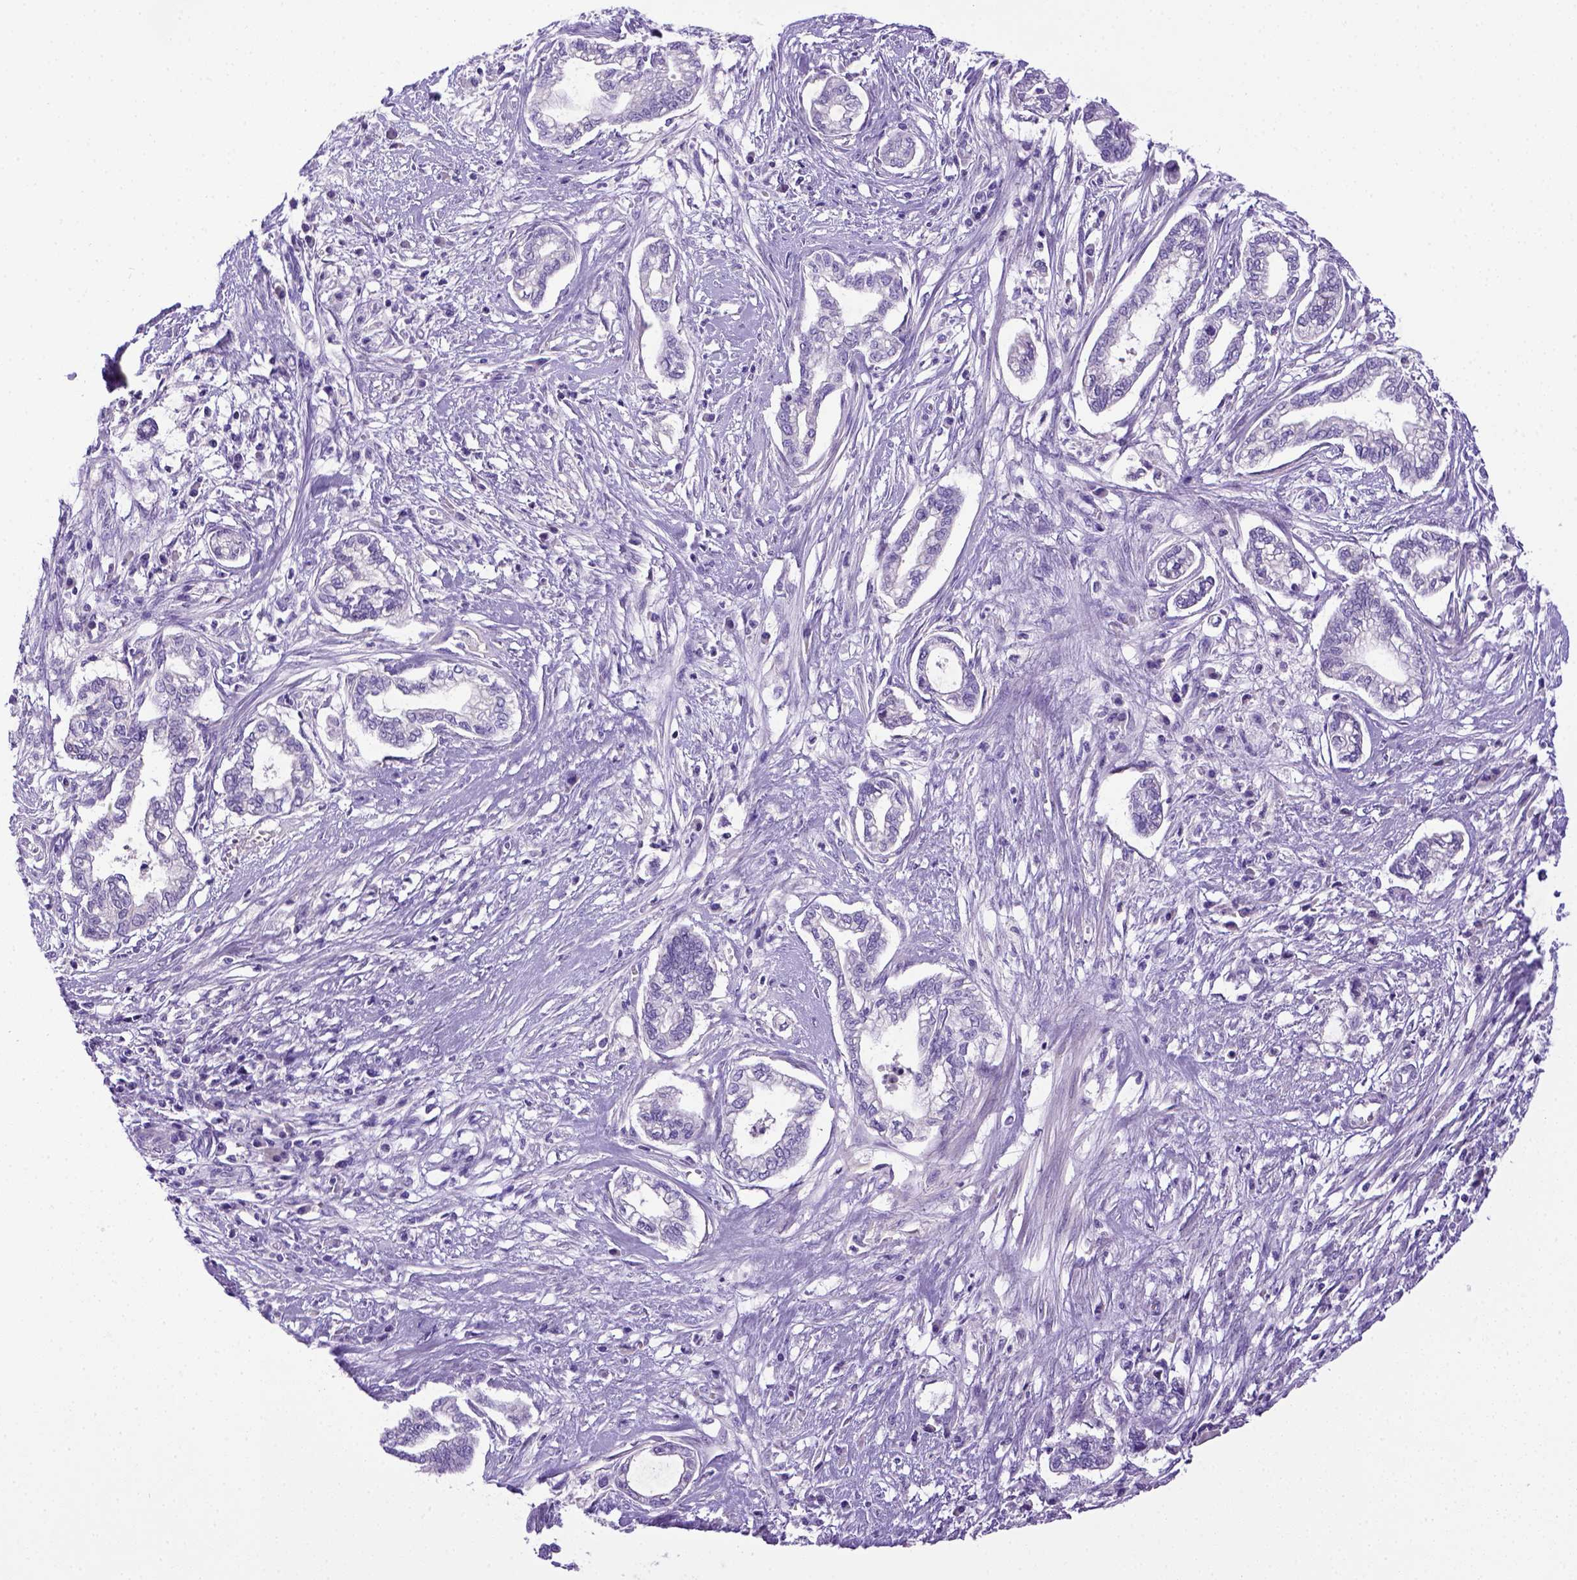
{"staining": {"intensity": "negative", "quantity": "none", "location": "none"}, "tissue": "cervical cancer", "cell_type": "Tumor cells", "image_type": "cancer", "snomed": [{"axis": "morphology", "description": "Adenocarcinoma, NOS"}, {"axis": "topography", "description": "Cervix"}], "caption": "Cervical cancer stained for a protein using immunohistochemistry (IHC) demonstrates no expression tumor cells.", "gene": "ITIH4", "patient": {"sex": "female", "age": 62}}